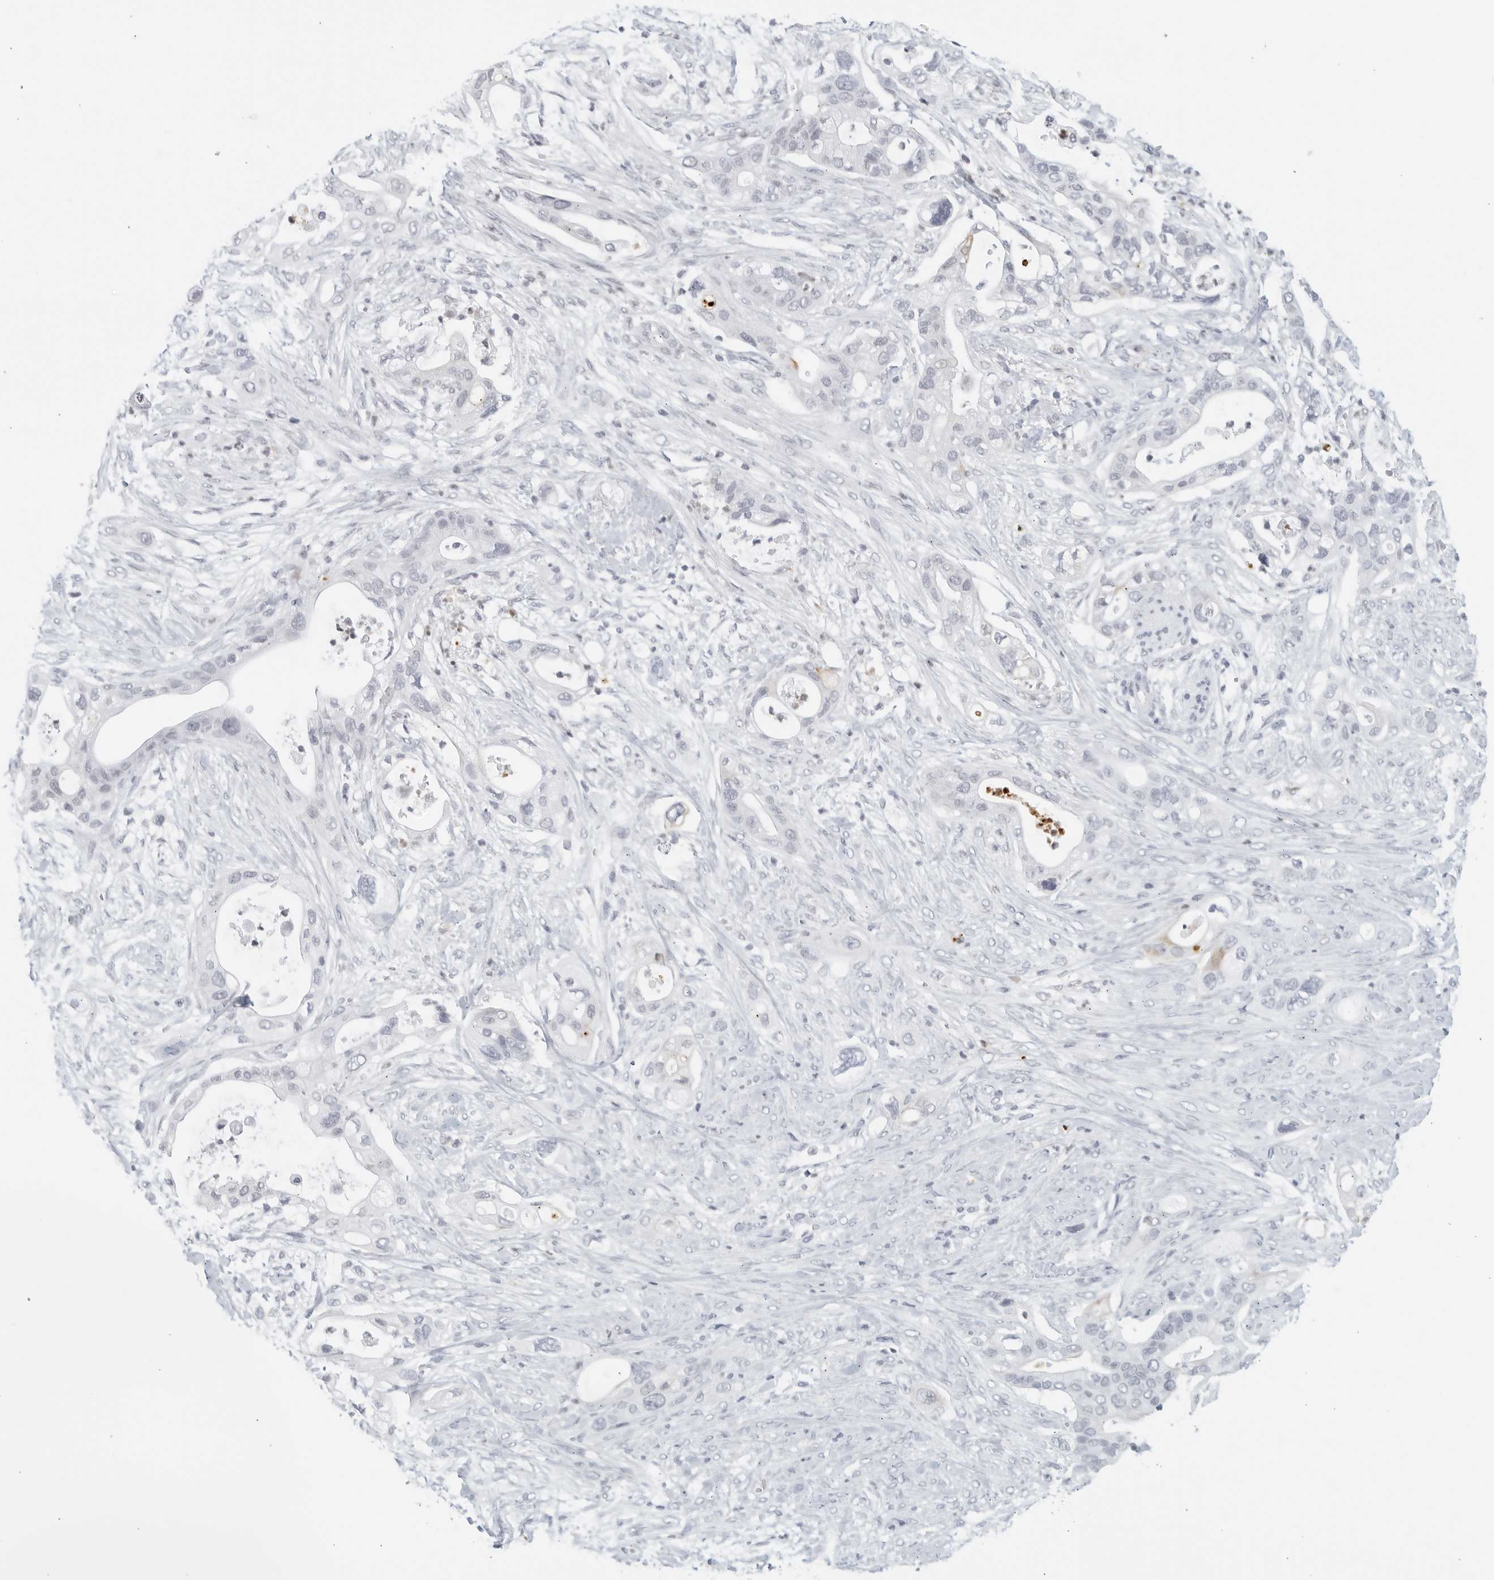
{"staining": {"intensity": "negative", "quantity": "none", "location": "none"}, "tissue": "pancreatic cancer", "cell_type": "Tumor cells", "image_type": "cancer", "snomed": [{"axis": "morphology", "description": "Adenocarcinoma, NOS"}, {"axis": "topography", "description": "Pancreas"}], "caption": "DAB immunohistochemical staining of pancreatic cancer (adenocarcinoma) reveals no significant staining in tumor cells. Brightfield microscopy of immunohistochemistry (IHC) stained with DAB (3,3'-diaminobenzidine) (brown) and hematoxylin (blue), captured at high magnification.", "gene": "KLK7", "patient": {"sex": "male", "age": 53}}